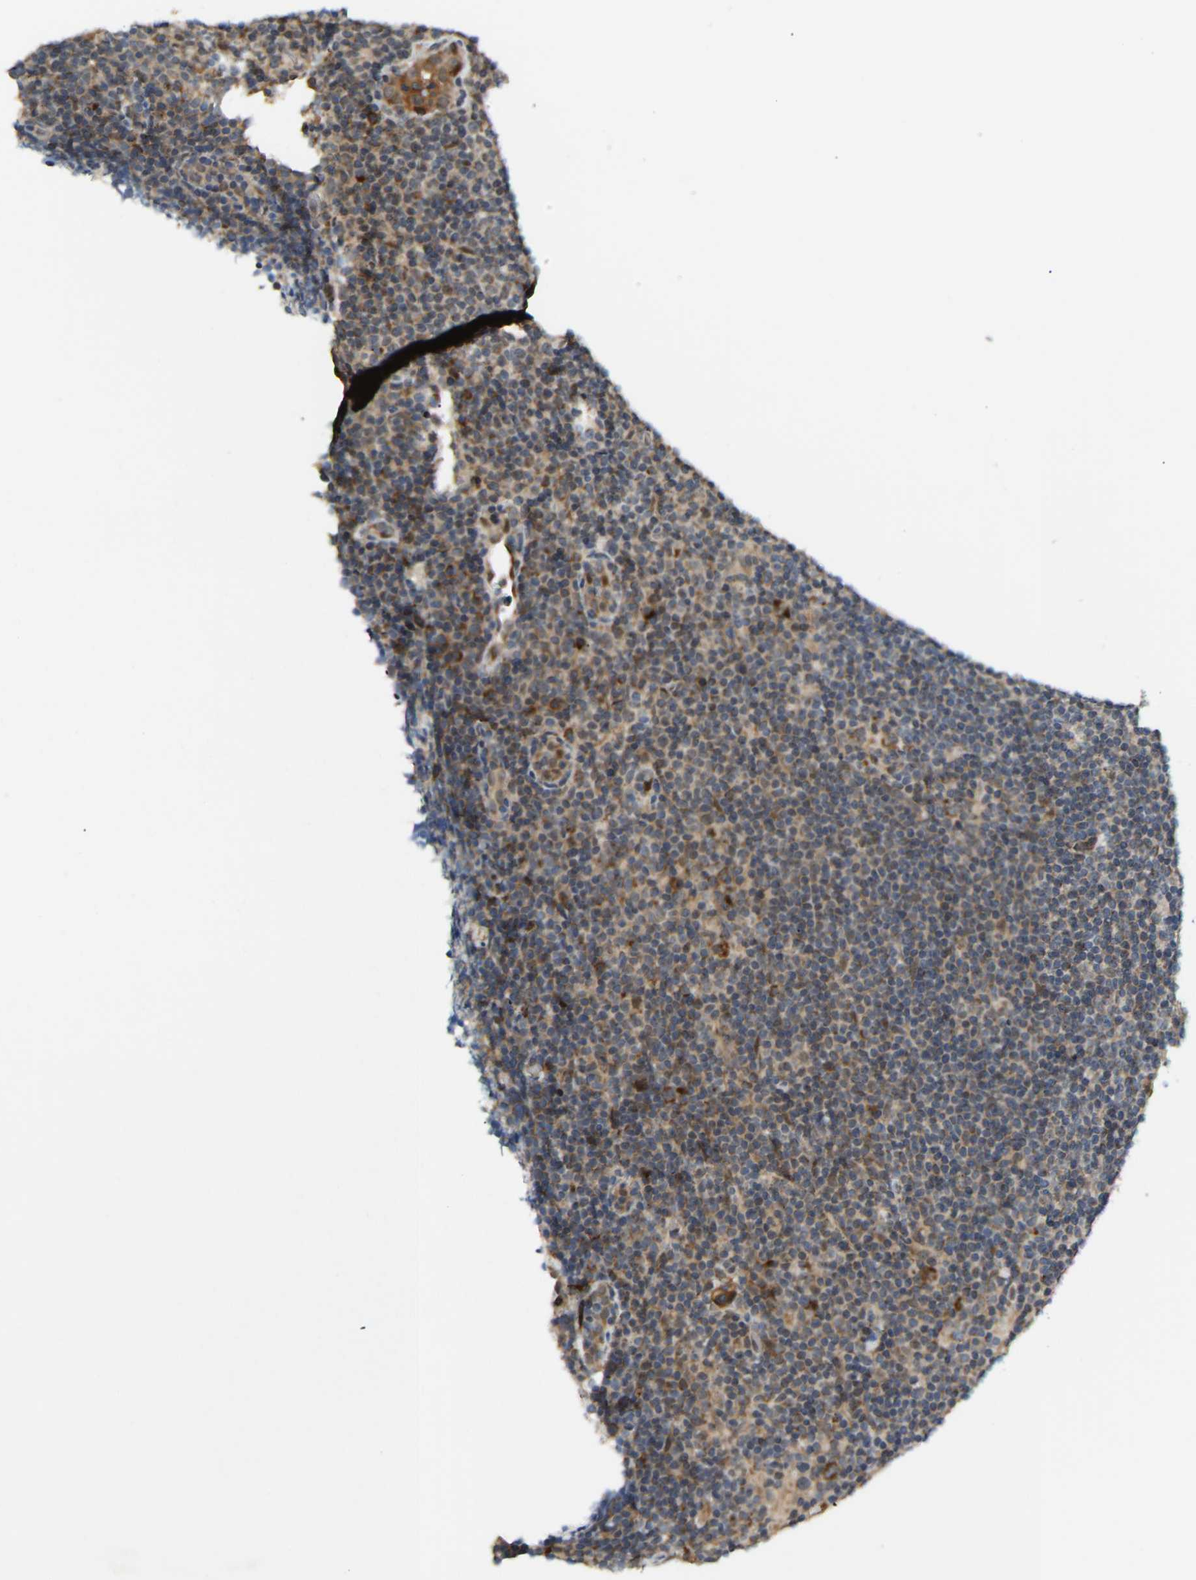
{"staining": {"intensity": "strong", "quantity": ">75%", "location": "cytoplasmic/membranous"}, "tissue": "lymphoma", "cell_type": "Tumor cells", "image_type": "cancer", "snomed": [{"axis": "morphology", "description": "Hodgkin's disease, NOS"}, {"axis": "topography", "description": "Lymph node"}], "caption": "Immunohistochemical staining of lymphoma displays high levels of strong cytoplasmic/membranous protein staining in approximately >75% of tumor cells.", "gene": "PTCD1", "patient": {"sex": "female", "age": 57}}